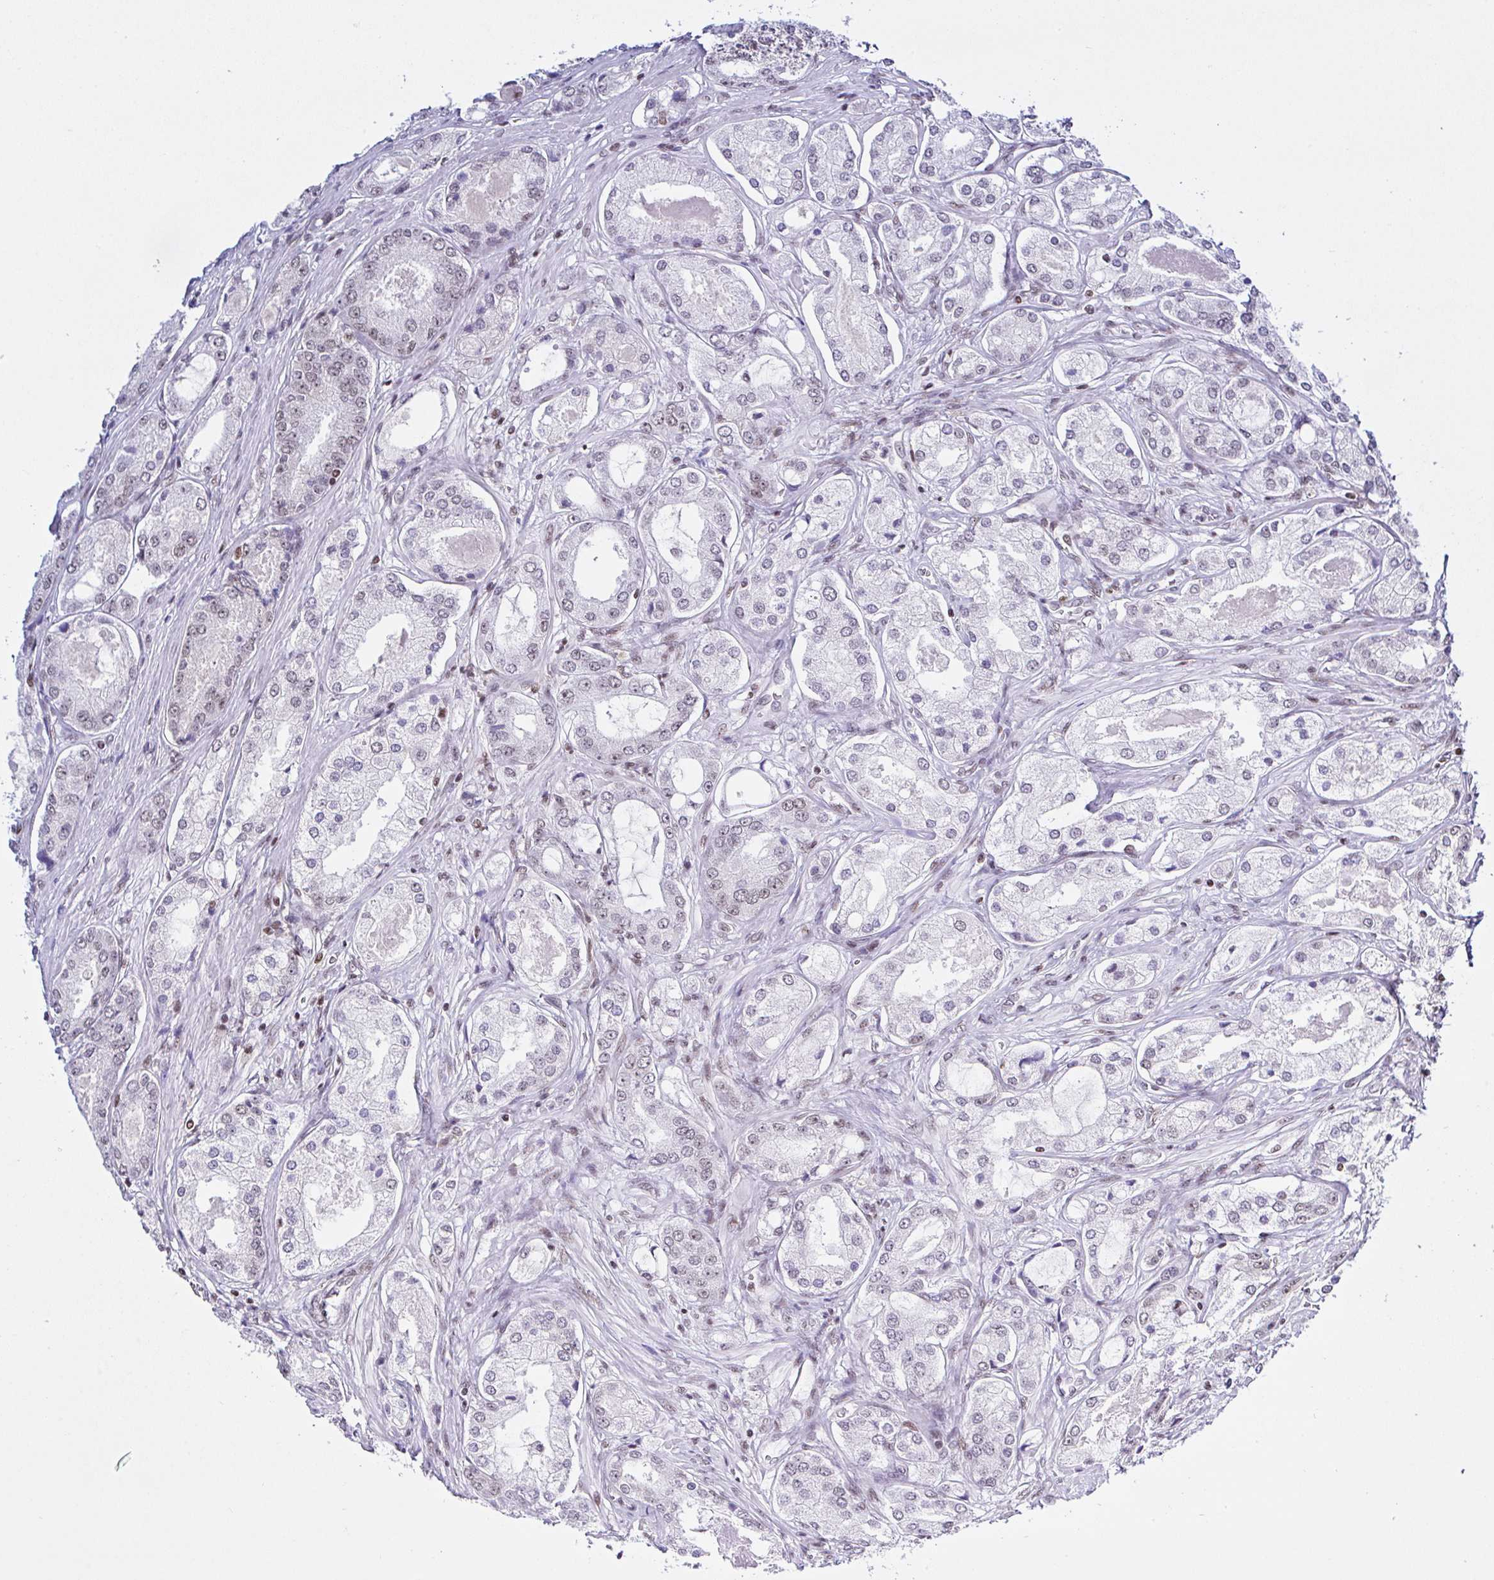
{"staining": {"intensity": "weak", "quantity": "<25%", "location": "nuclear"}, "tissue": "prostate cancer", "cell_type": "Tumor cells", "image_type": "cancer", "snomed": [{"axis": "morphology", "description": "Adenocarcinoma, Low grade"}, {"axis": "topography", "description": "Prostate"}], "caption": "Photomicrograph shows no significant protein expression in tumor cells of adenocarcinoma (low-grade) (prostate). (DAB immunohistochemistry visualized using brightfield microscopy, high magnification).", "gene": "DR1", "patient": {"sex": "male", "age": 68}}